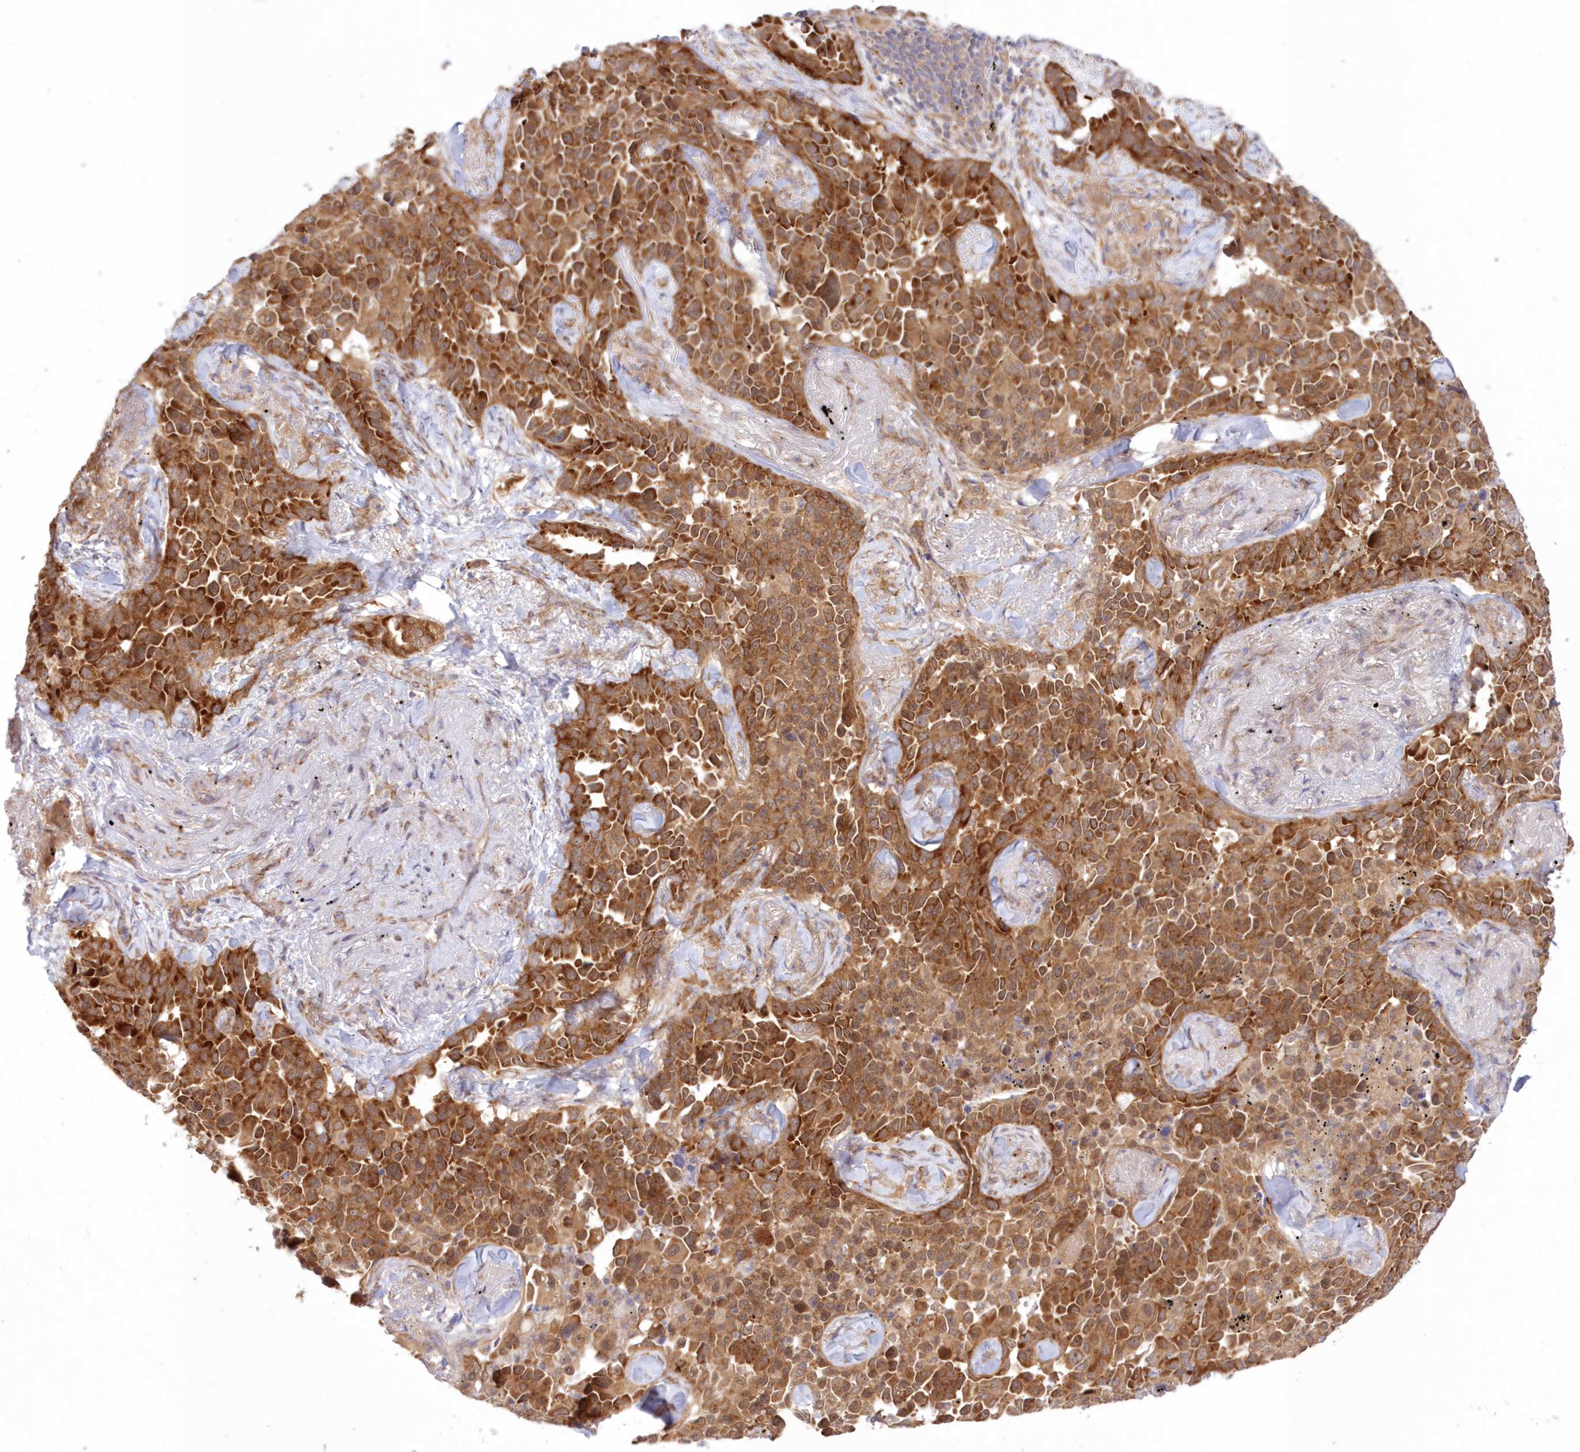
{"staining": {"intensity": "strong", "quantity": ">75%", "location": "cytoplasmic/membranous"}, "tissue": "lung cancer", "cell_type": "Tumor cells", "image_type": "cancer", "snomed": [{"axis": "morphology", "description": "Adenocarcinoma, NOS"}, {"axis": "topography", "description": "Lung"}], "caption": "This photomicrograph displays immunohistochemistry (IHC) staining of human lung cancer (adenocarcinoma), with high strong cytoplasmic/membranous expression in about >75% of tumor cells.", "gene": "RNPEP", "patient": {"sex": "female", "age": 67}}